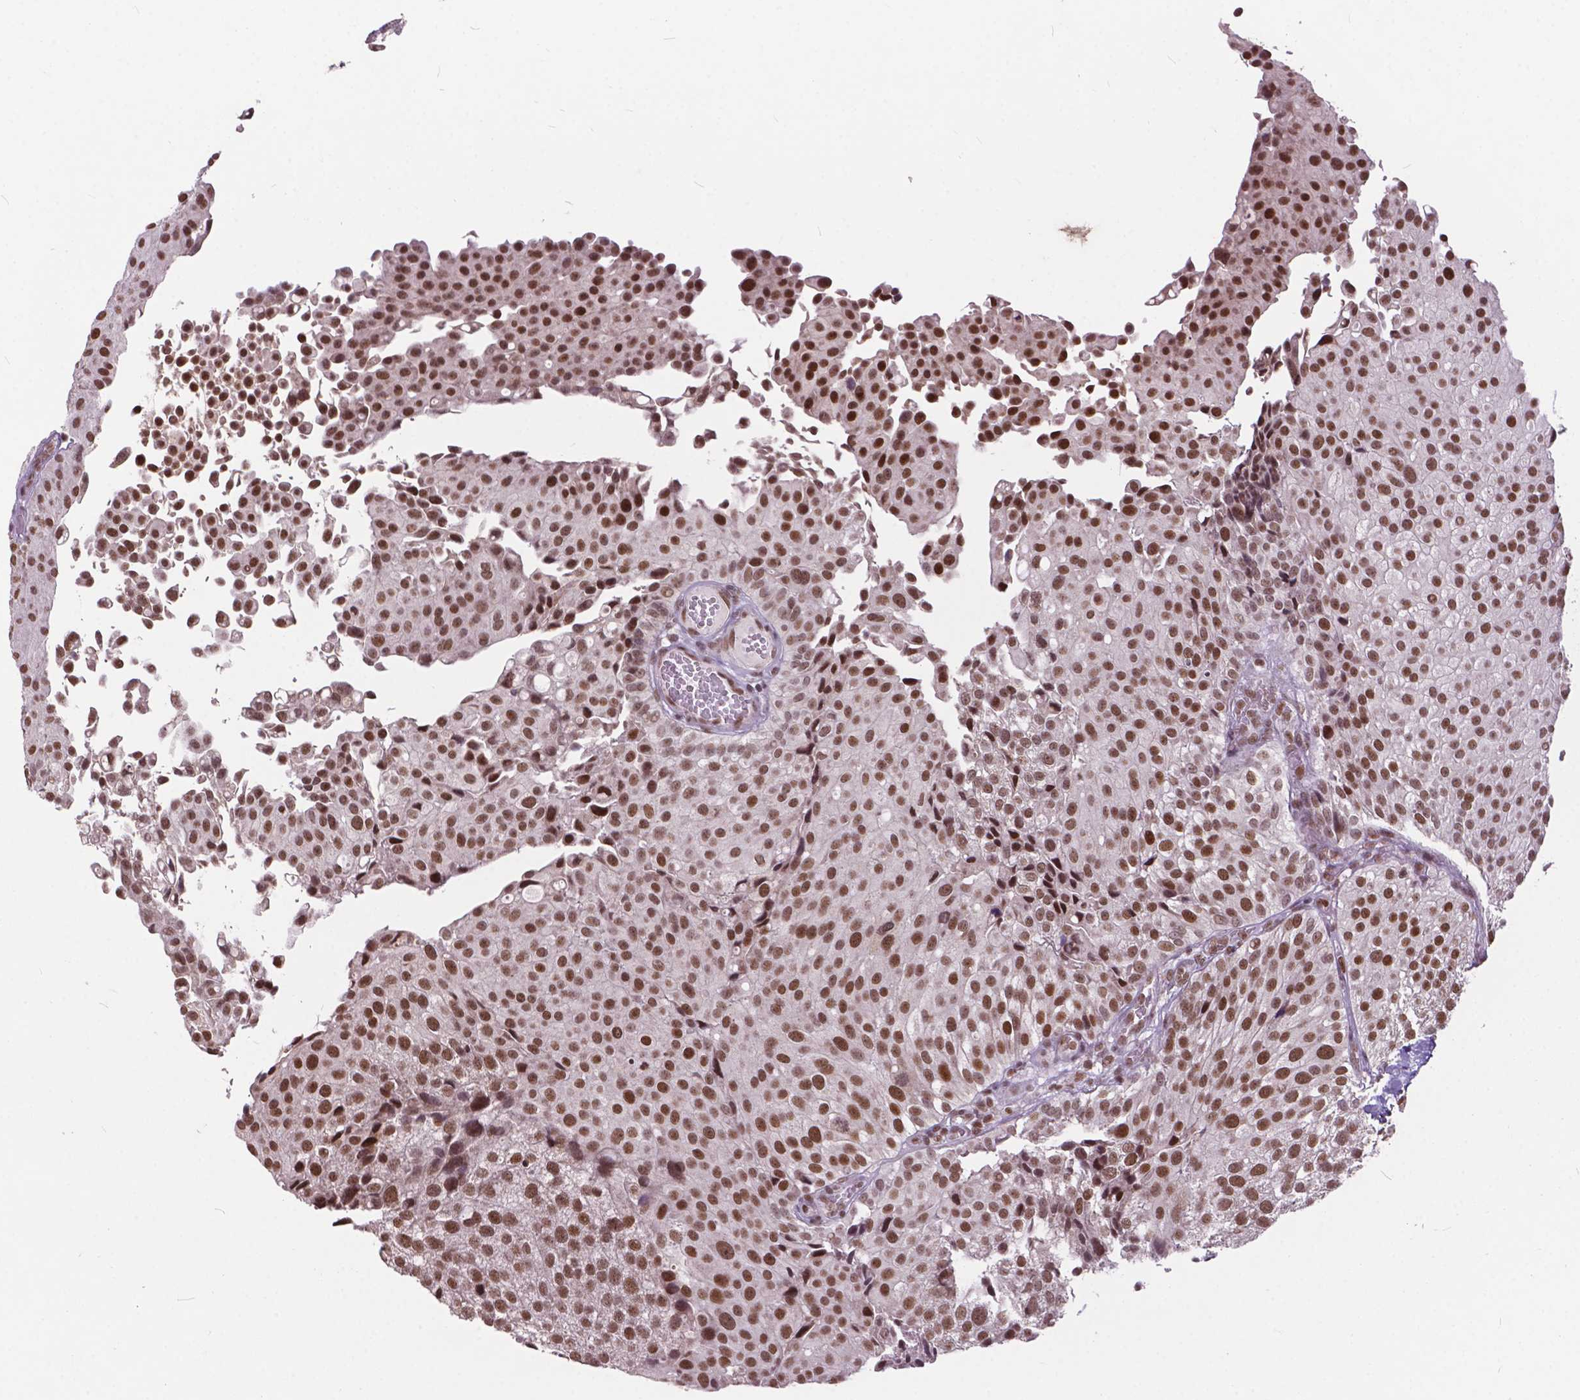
{"staining": {"intensity": "moderate", "quantity": ">75%", "location": "nuclear"}, "tissue": "urothelial cancer", "cell_type": "Tumor cells", "image_type": "cancer", "snomed": [{"axis": "morphology", "description": "Urothelial carcinoma, Low grade"}, {"axis": "topography", "description": "Urinary bladder"}], "caption": "Protein analysis of urothelial carcinoma (low-grade) tissue shows moderate nuclear staining in approximately >75% of tumor cells.", "gene": "MSH2", "patient": {"sex": "male", "age": 80}}